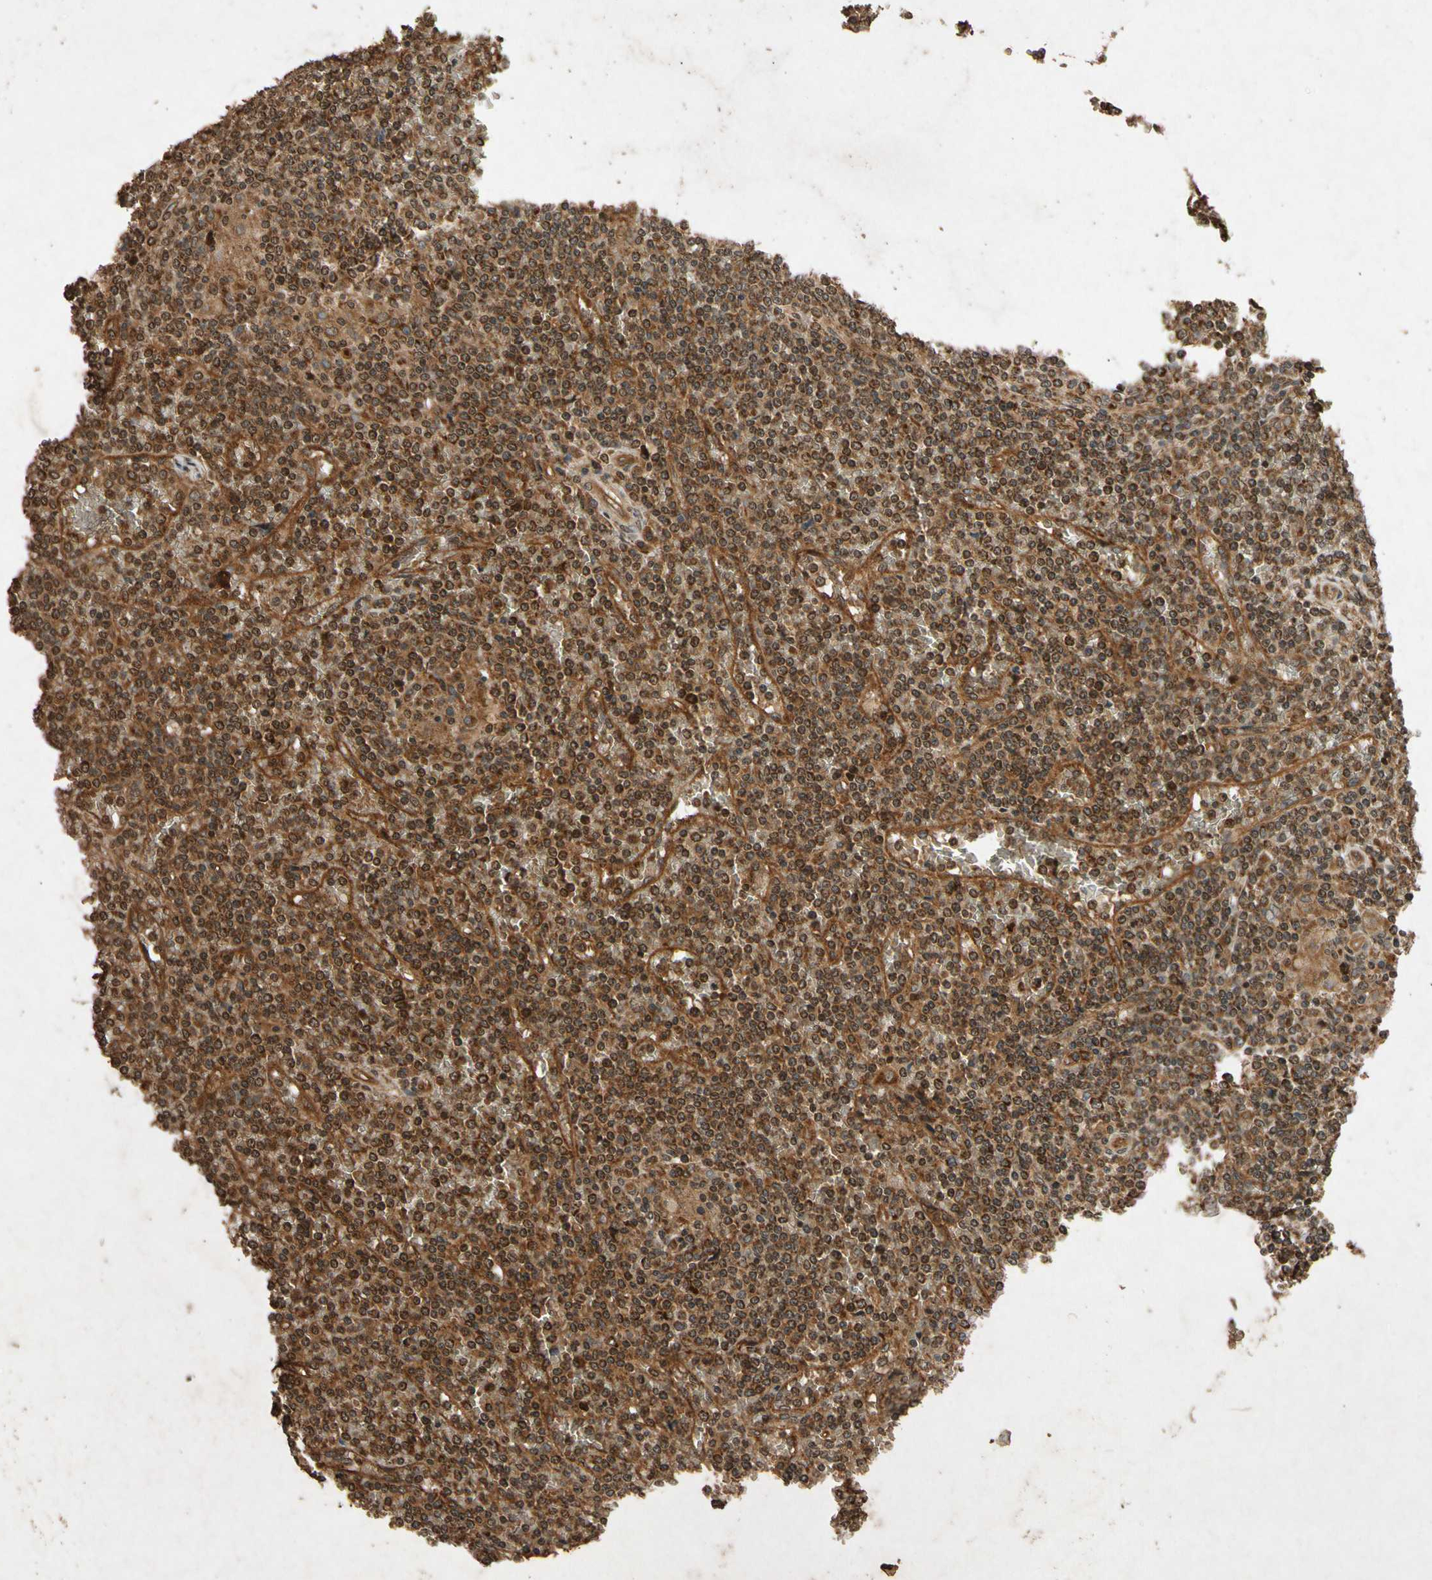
{"staining": {"intensity": "strong", "quantity": ">75%", "location": "cytoplasmic/membranous"}, "tissue": "lymphoma", "cell_type": "Tumor cells", "image_type": "cancer", "snomed": [{"axis": "morphology", "description": "Malignant lymphoma, non-Hodgkin's type, Low grade"}, {"axis": "topography", "description": "Spleen"}], "caption": "A brown stain labels strong cytoplasmic/membranous positivity of a protein in human lymphoma tumor cells.", "gene": "TXN2", "patient": {"sex": "female", "age": 19}}